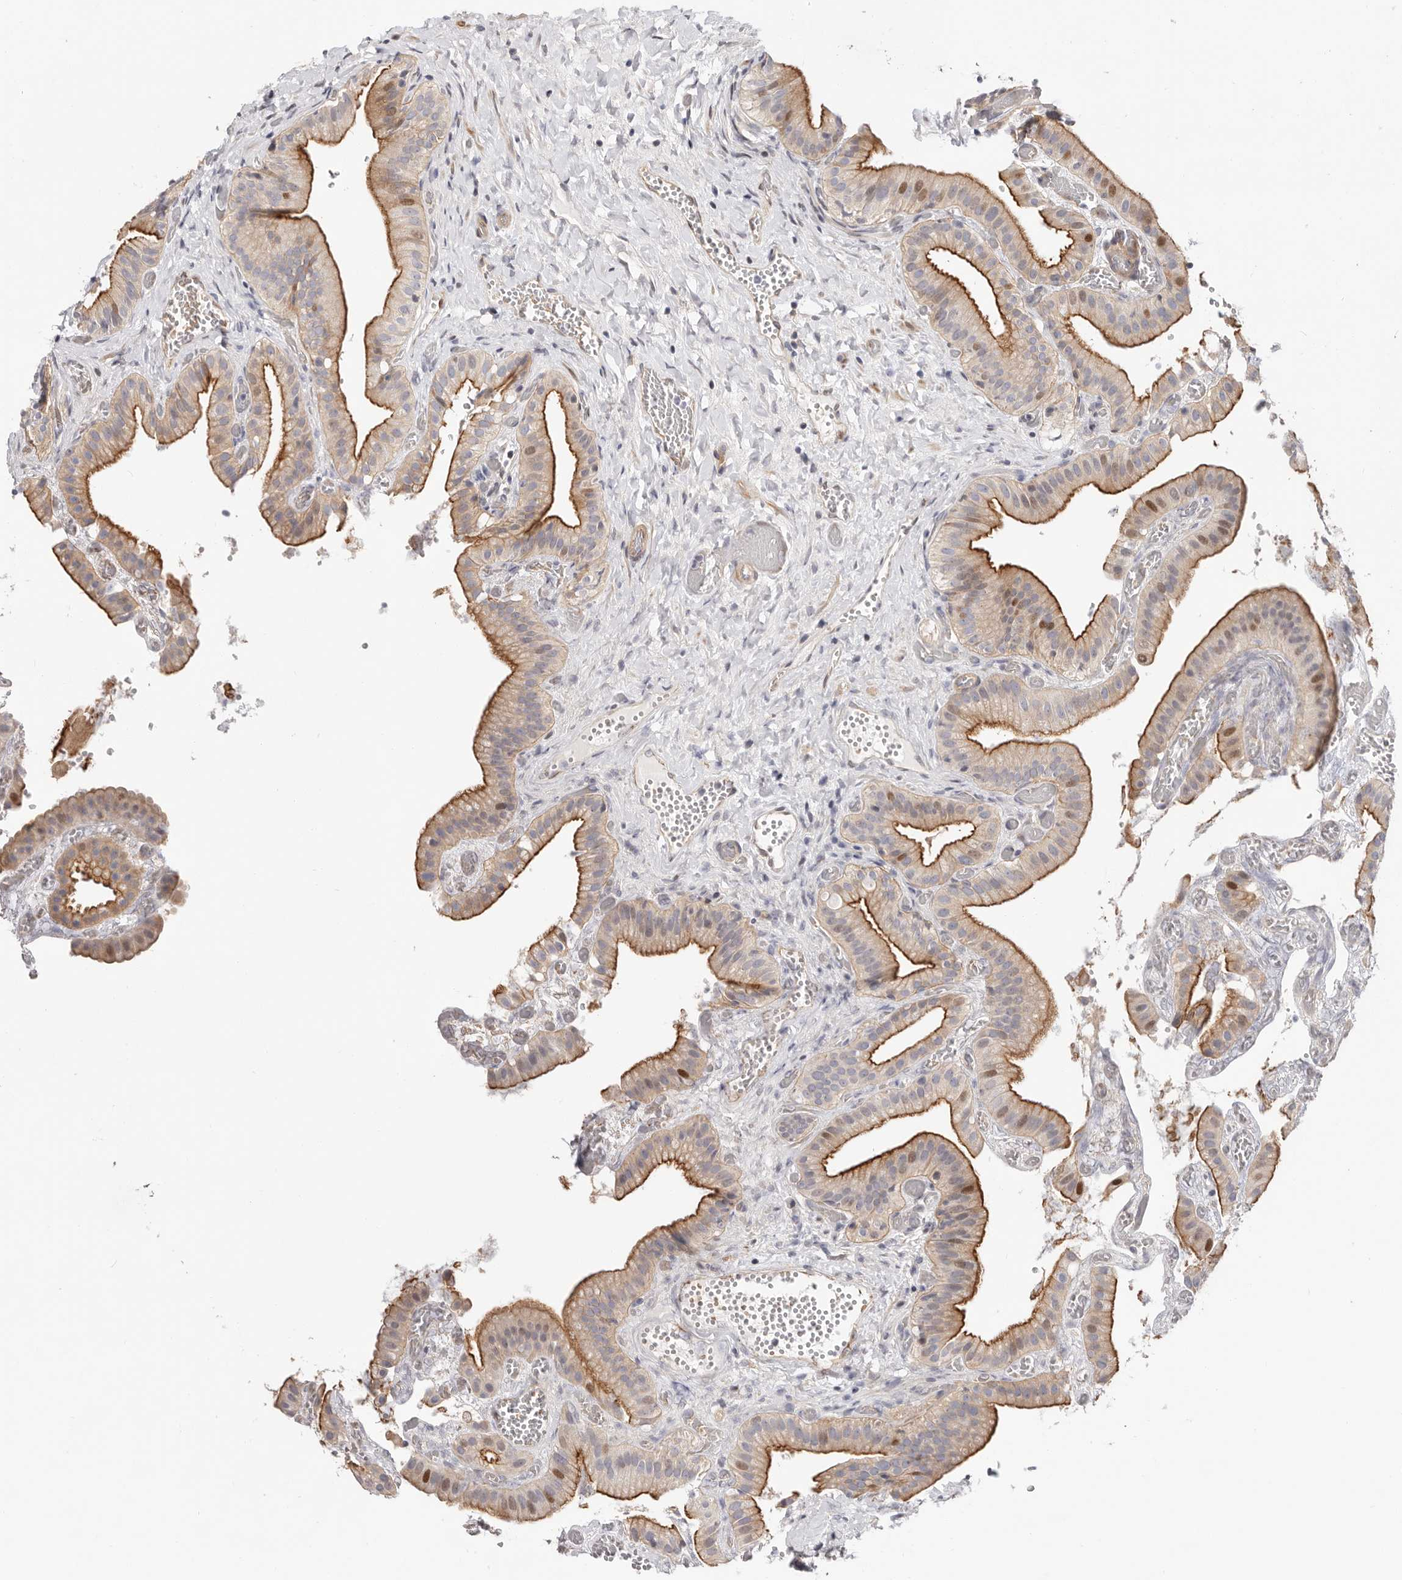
{"staining": {"intensity": "strong", "quantity": "<25%", "location": "cytoplasmic/membranous,nuclear"}, "tissue": "gallbladder", "cell_type": "Glandular cells", "image_type": "normal", "snomed": [{"axis": "morphology", "description": "Normal tissue, NOS"}, {"axis": "topography", "description": "Gallbladder"}], "caption": "This is a photomicrograph of immunohistochemistry staining of unremarkable gallbladder, which shows strong positivity in the cytoplasmic/membranous,nuclear of glandular cells.", "gene": "EPHX3", "patient": {"sex": "female", "age": 64}}